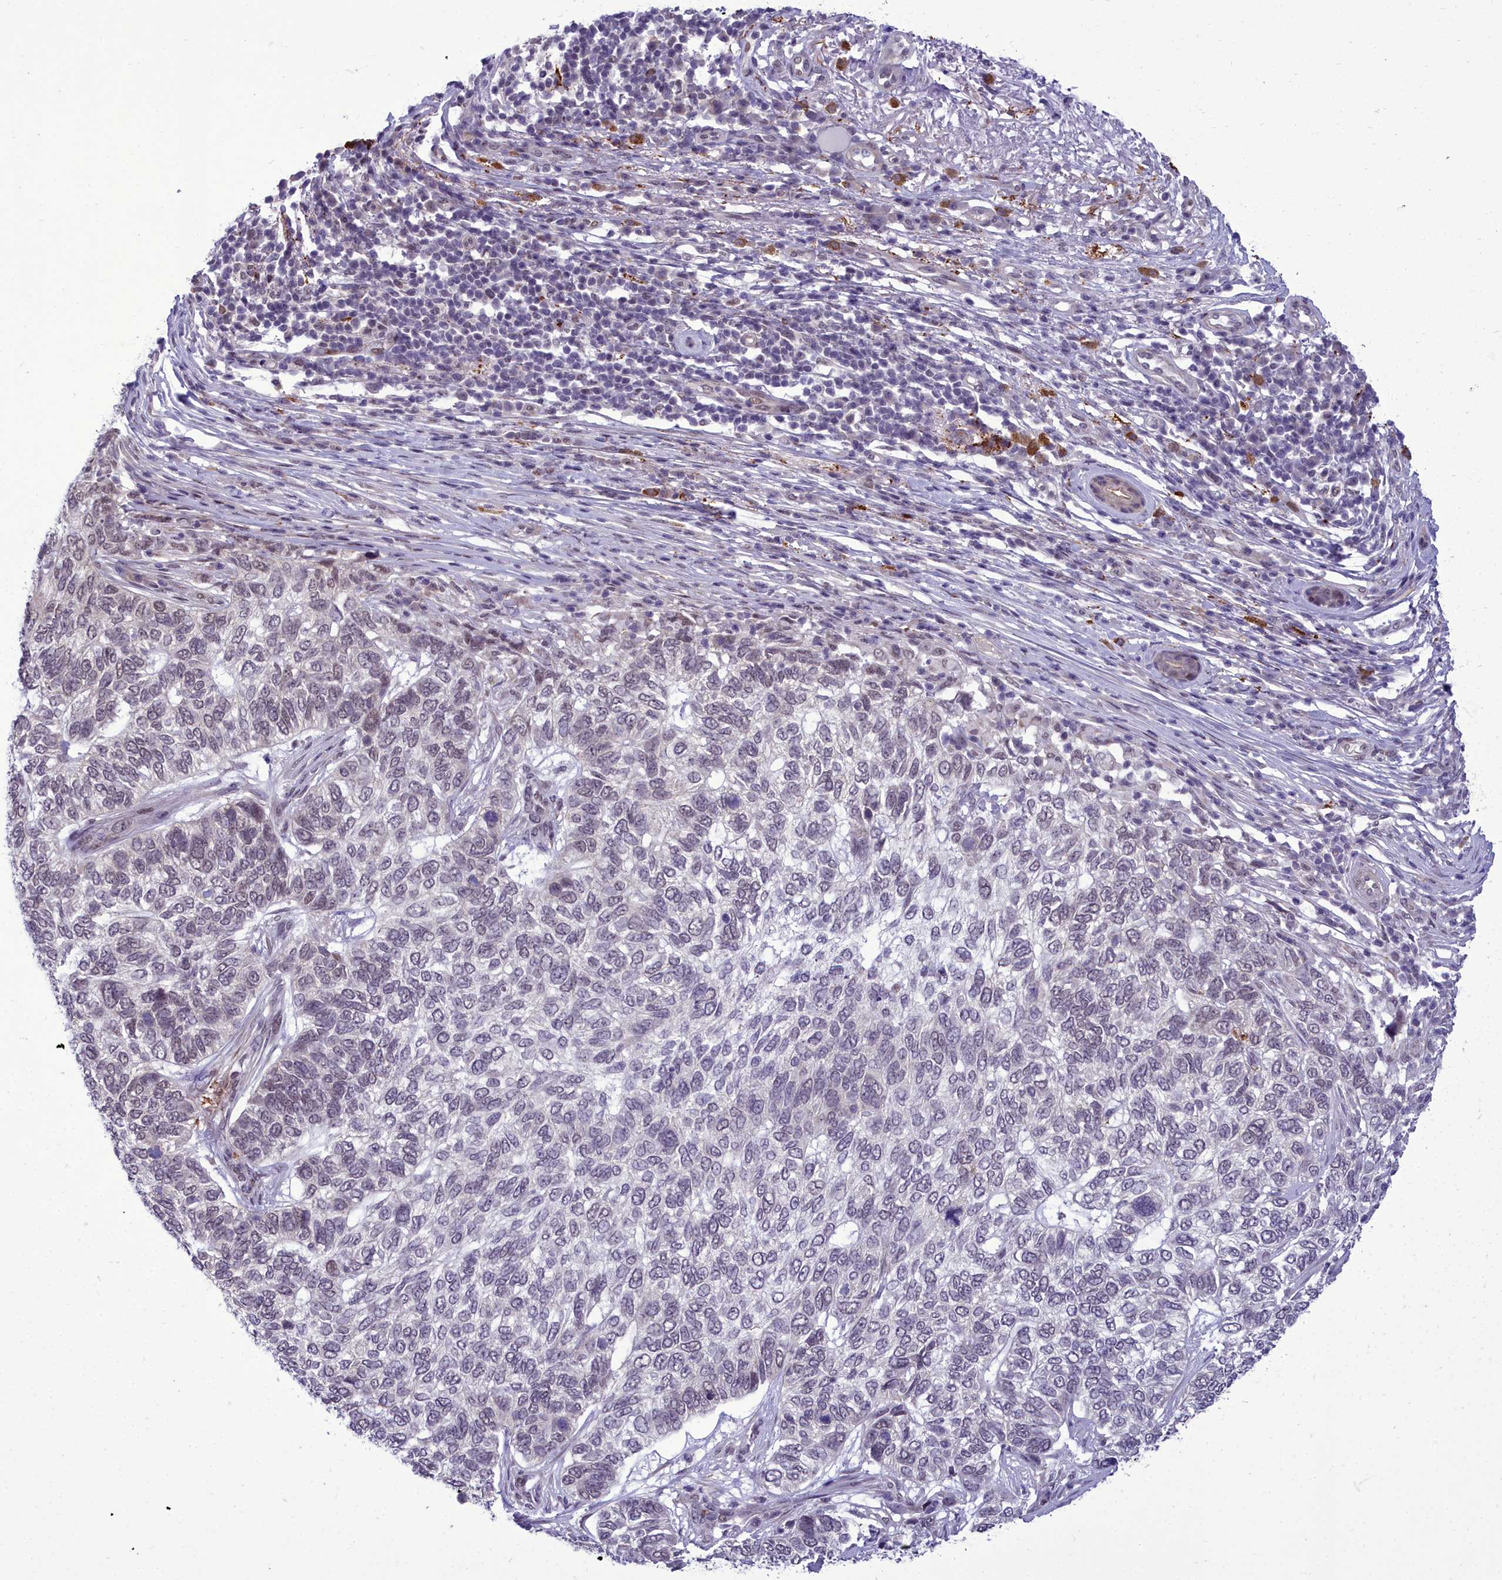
{"staining": {"intensity": "weak", "quantity": "<25%", "location": "nuclear"}, "tissue": "skin cancer", "cell_type": "Tumor cells", "image_type": "cancer", "snomed": [{"axis": "morphology", "description": "Basal cell carcinoma"}, {"axis": "topography", "description": "Skin"}], "caption": "Tumor cells show no significant protein staining in skin cancer (basal cell carcinoma).", "gene": "CEACAM19", "patient": {"sex": "female", "age": 65}}